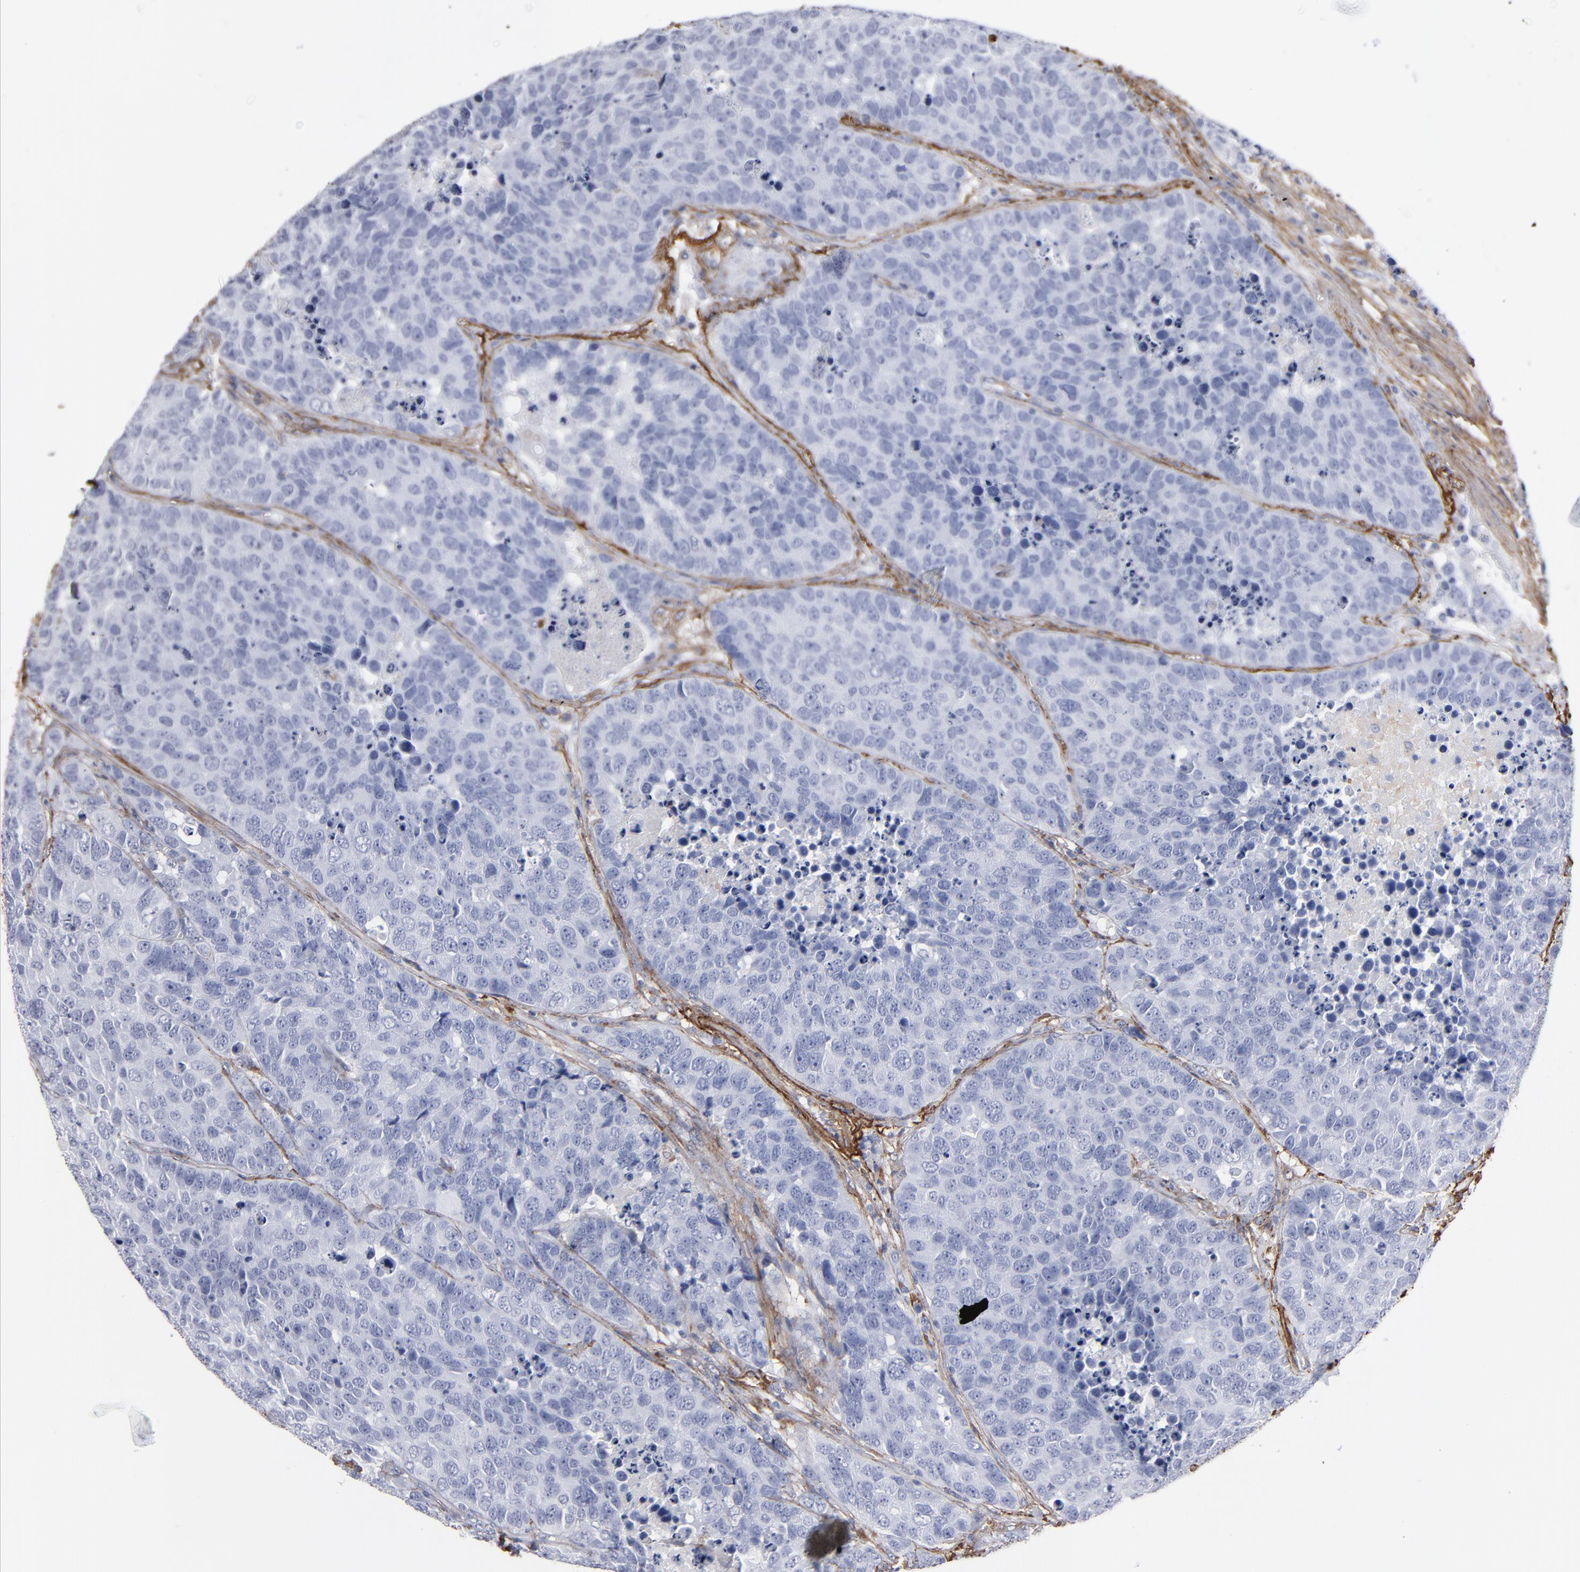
{"staining": {"intensity": "negative", "quantity": "none", "location": "none"}, "tissue": "carcinoid", "cell_type": "Tumor cells", "image_type": "cancer", "snomed": [{"axis": "morphology", "description": "Carcinoid, malignant, NOS"}, {"axis": "topography", "description": "Lung"}], "caption": "This is an immunohistochemistry micrograph of human carcinoid (malignant). There is no expression in tumor cells.", "gene": "EMILIN1", "patient": {"sex": "male", "age": 60}}